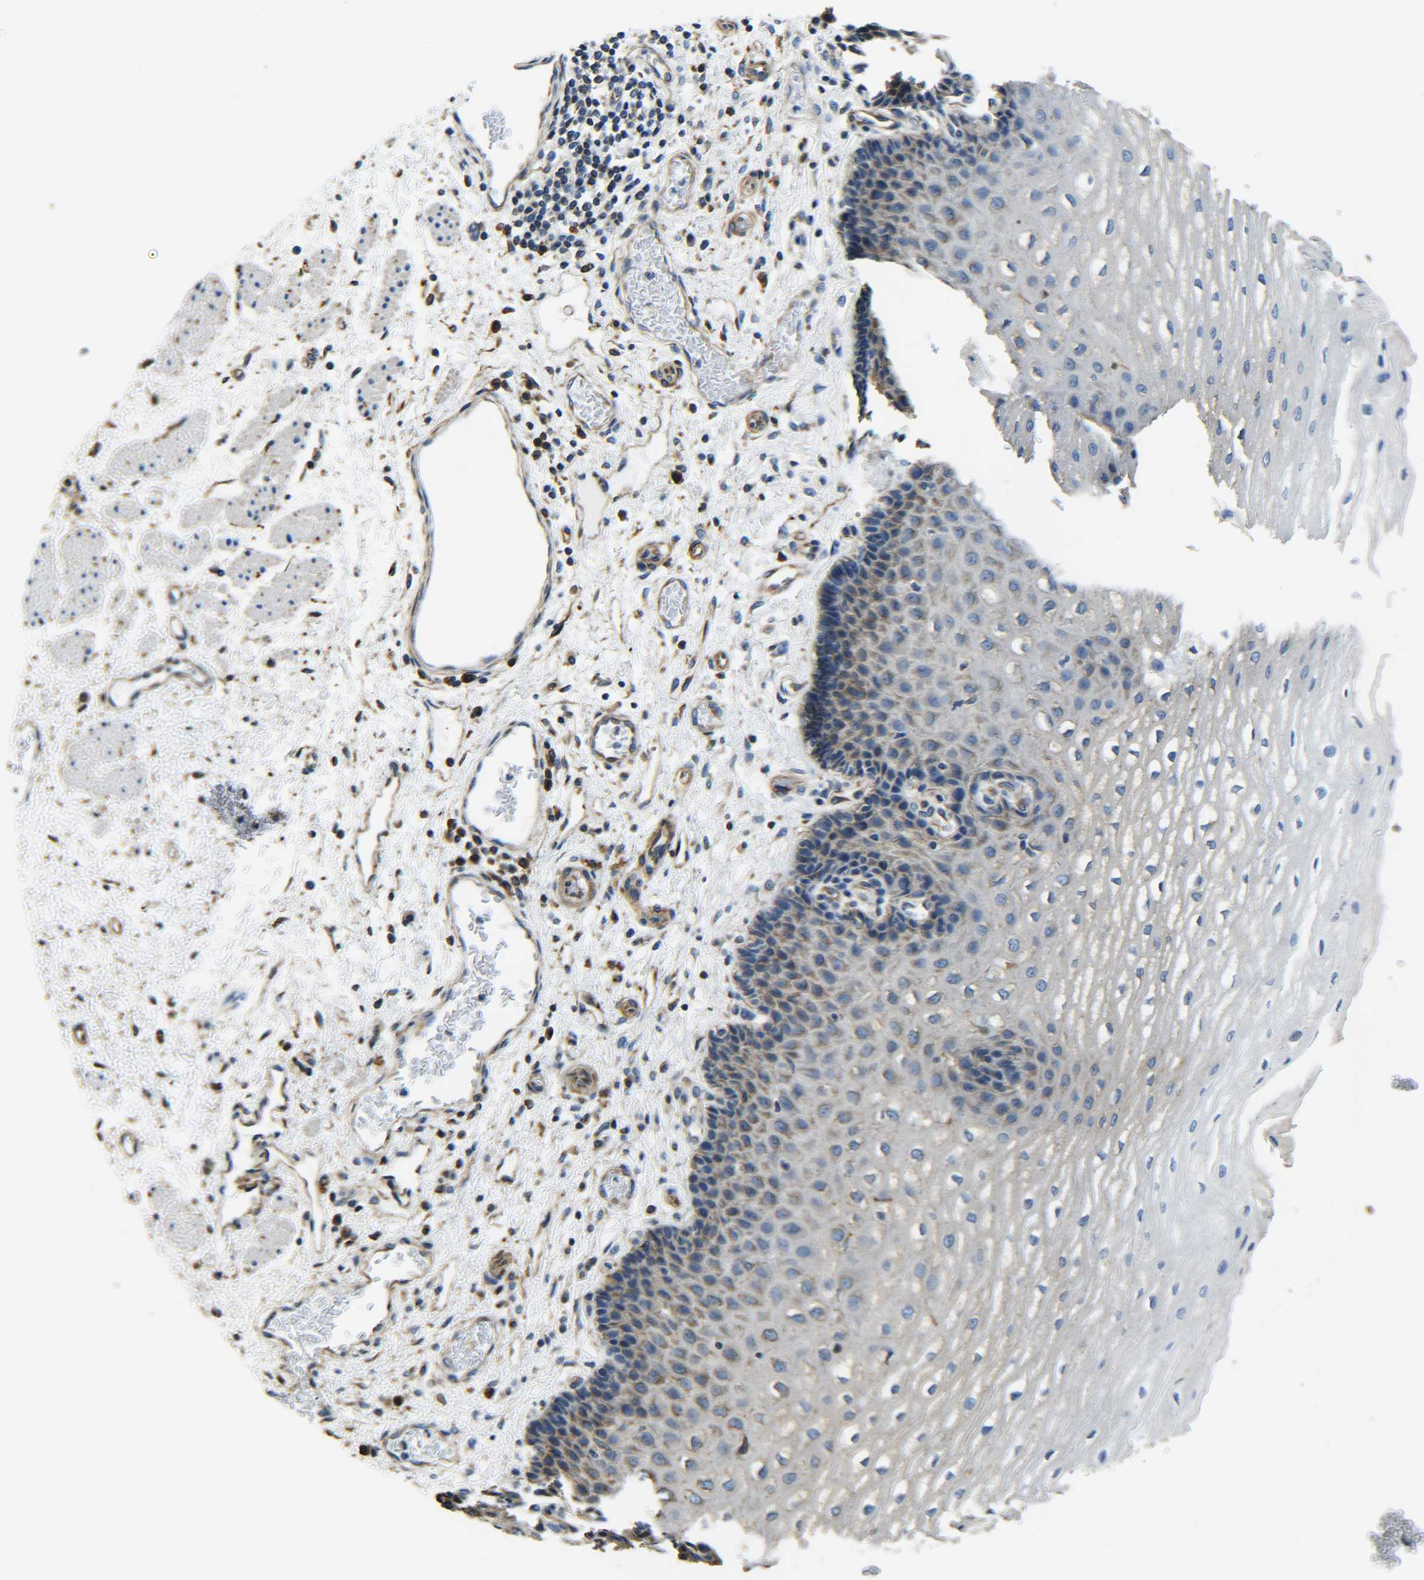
{"staining": {"intensity": "moderate", "quantity": "<25%", "location": "cytoplasmic/membranous"}, "tissue": "esophagus", "cell_type": "Squamous epithelial cells", "image_type": "normal", "snomed": [{"axis": "morphology", "description": "Normal tissue, NOS"}, {"axis": "topography", "description": "Esophagus"}], "caption": "Brown immunohistochemical staining in unremarkable esophagus reveals moderate cytoplasmic/membranous expression in approximately <25% of squamous epithelial cells. The staining was performed using DAB to visualize the protein expression in brown, while the nuclei were stained in blue with hematoxylin (Magnification: 20x).", "gene": "TUBB", "patient": {"sex": "male", "age": 54}}